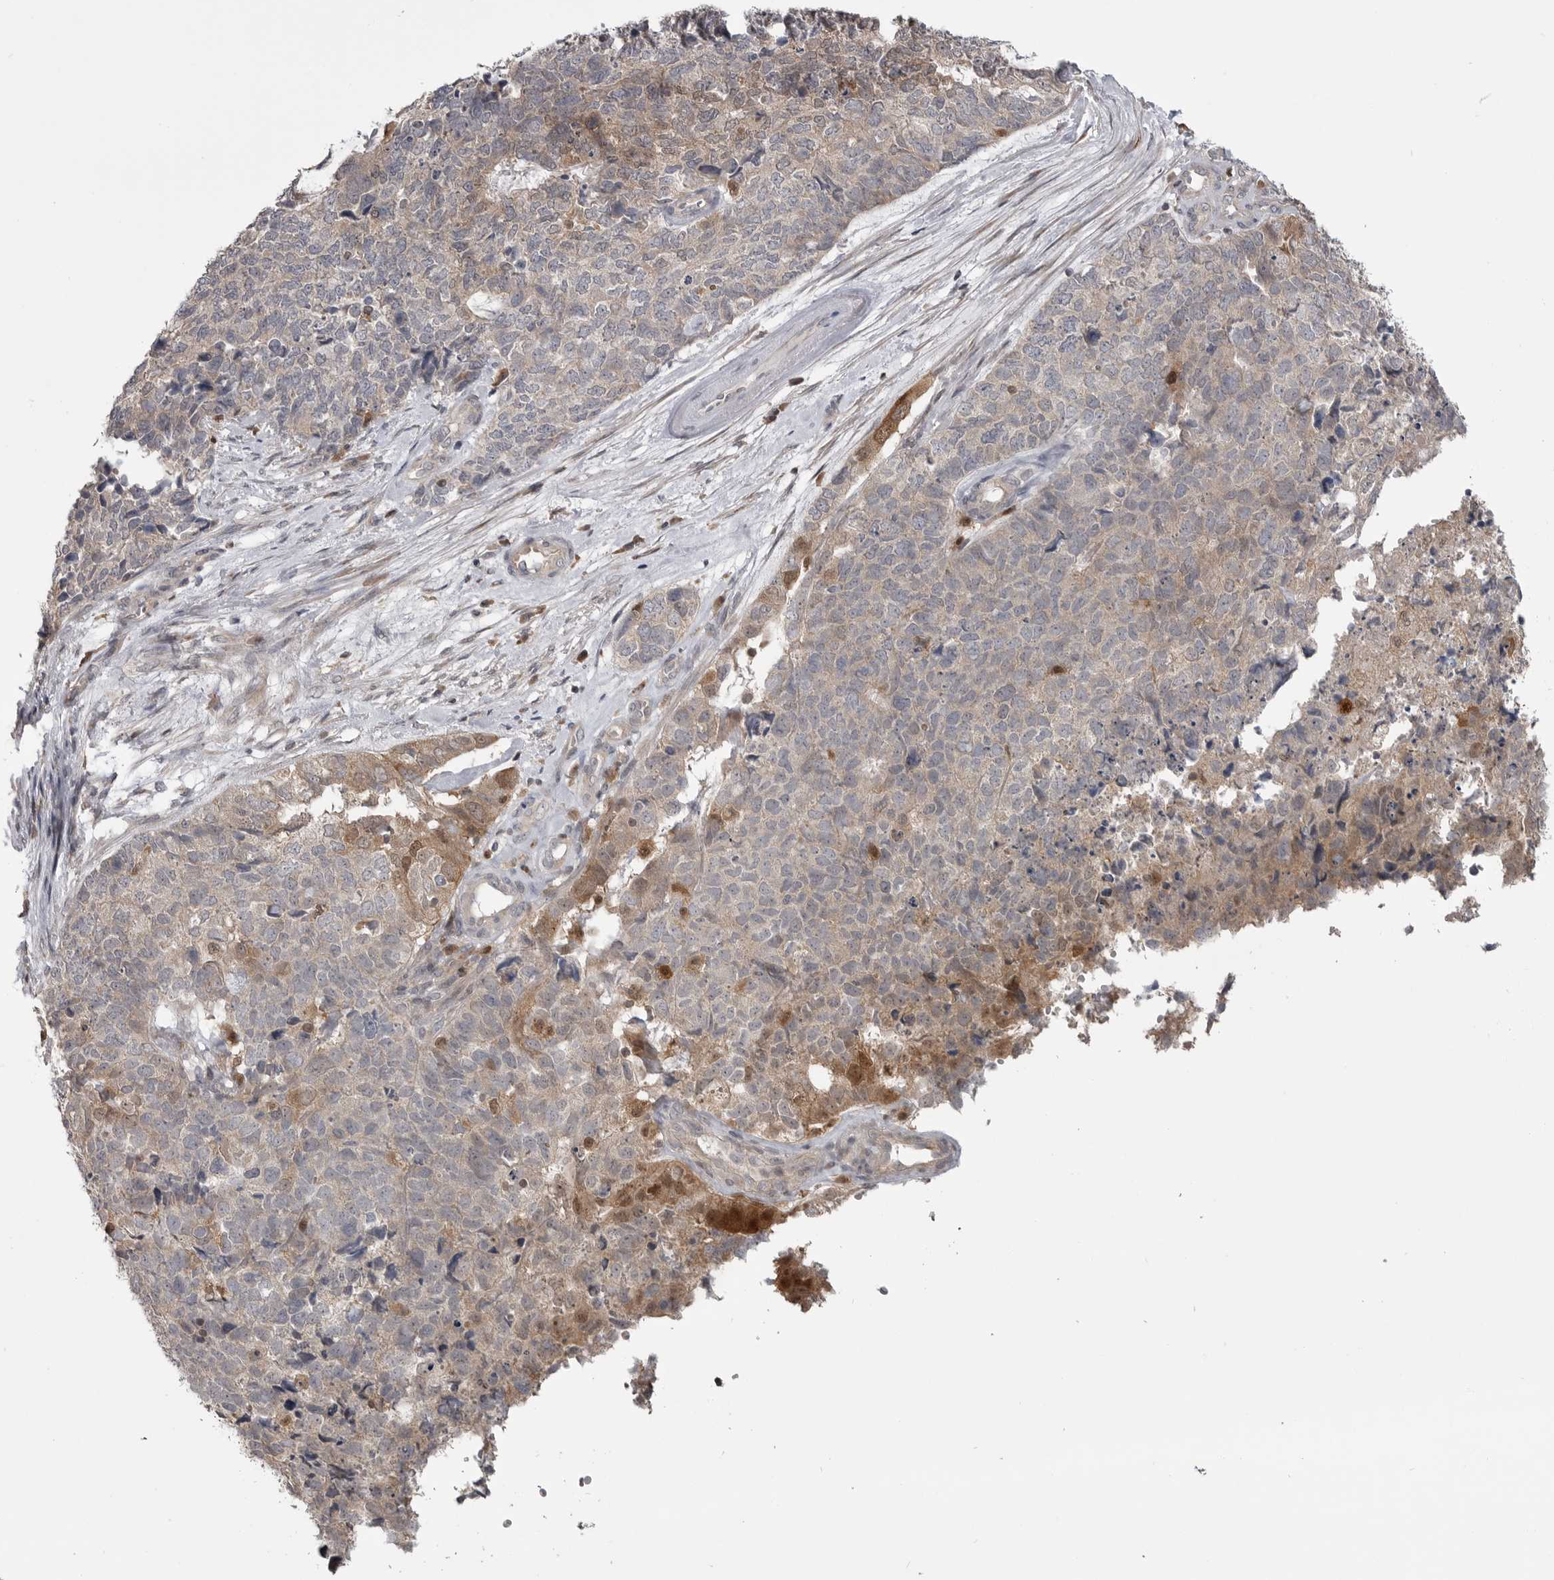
{"staining": {"intensity": "moderate", "quantity": "<25%", "location": "cytoplasmic/membranous,nuclear"}, "tissue": "cervical cancer", "cell_type": "Tumor cells", "image_type": "cancer", "snomed": [{"axis": "morphology", "description": "Squamous cell carcinoma, NOS"}, {"axis": "topography", "description": "Cervix"}], "caption": "Human squamous cell carcinoma (cervical) stained for a protein (brown) demonstrates moderate cytoplasmic/membranous and nuclear positive staining in about <25% of tumor cells.", "gene": "MAPK13", "patient": {"sex": "female", "age": 63}}